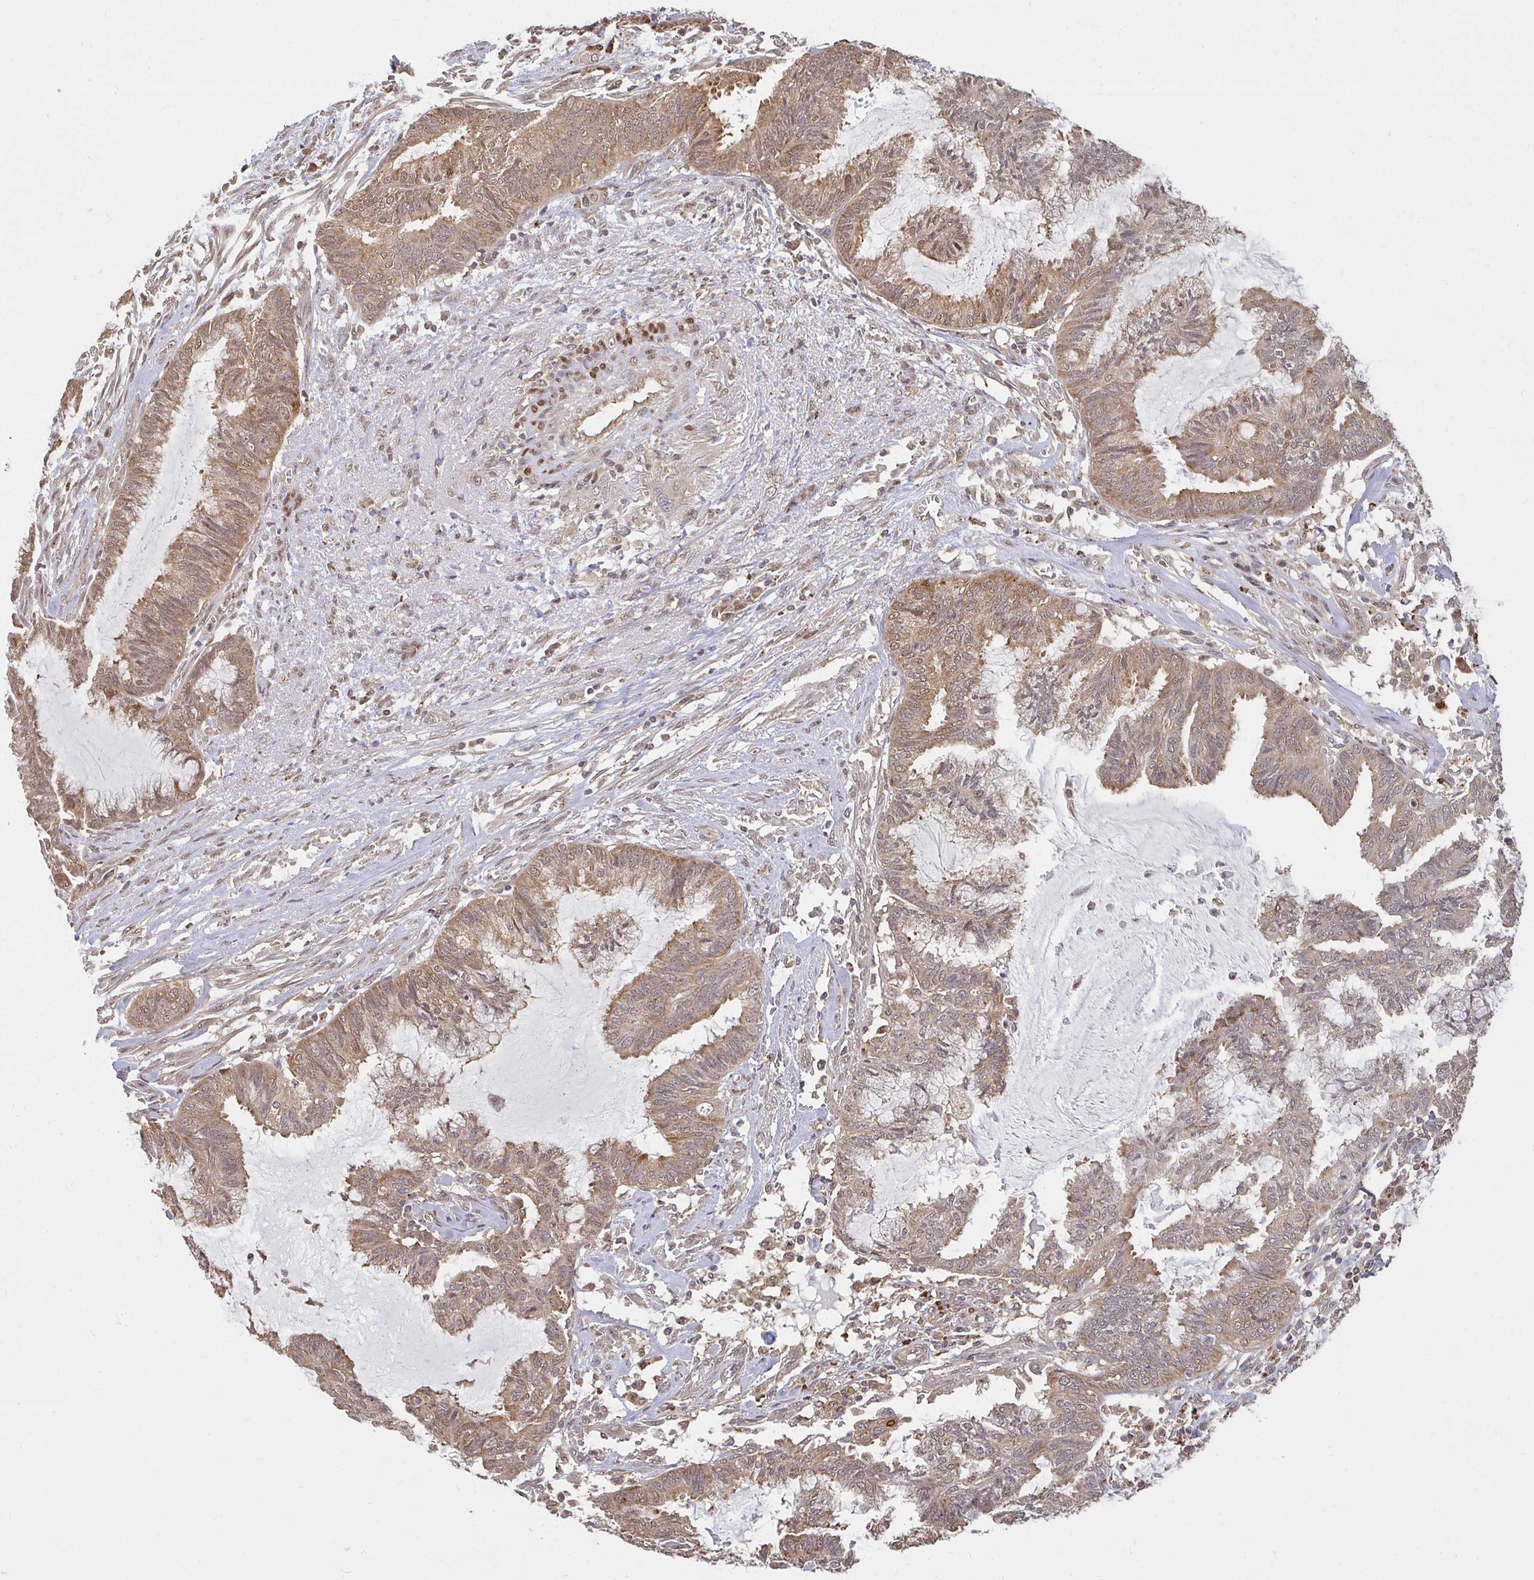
{"staining": {"intensity": "moderate", "quantity": ">75%", "location": "cytoplasmic/membranous,nuclear"}, "tissue": "endometrial cancer", "cell_type": "Tumor cells", "image_type": "cancer", "snomed": [{"axis": "morphology", "description": "Adenocarcinoma, NOS"}, {"axis": "topography", "description": "Endometrium"}], "caption": "An image of human endometrial cancer stained for a protein demonstrates moderate cytoplasmic/membranous and nuclear brown staining in tumor cells.", "gene": "LARS2", "patient": {"sex": "female", "age": 86}}